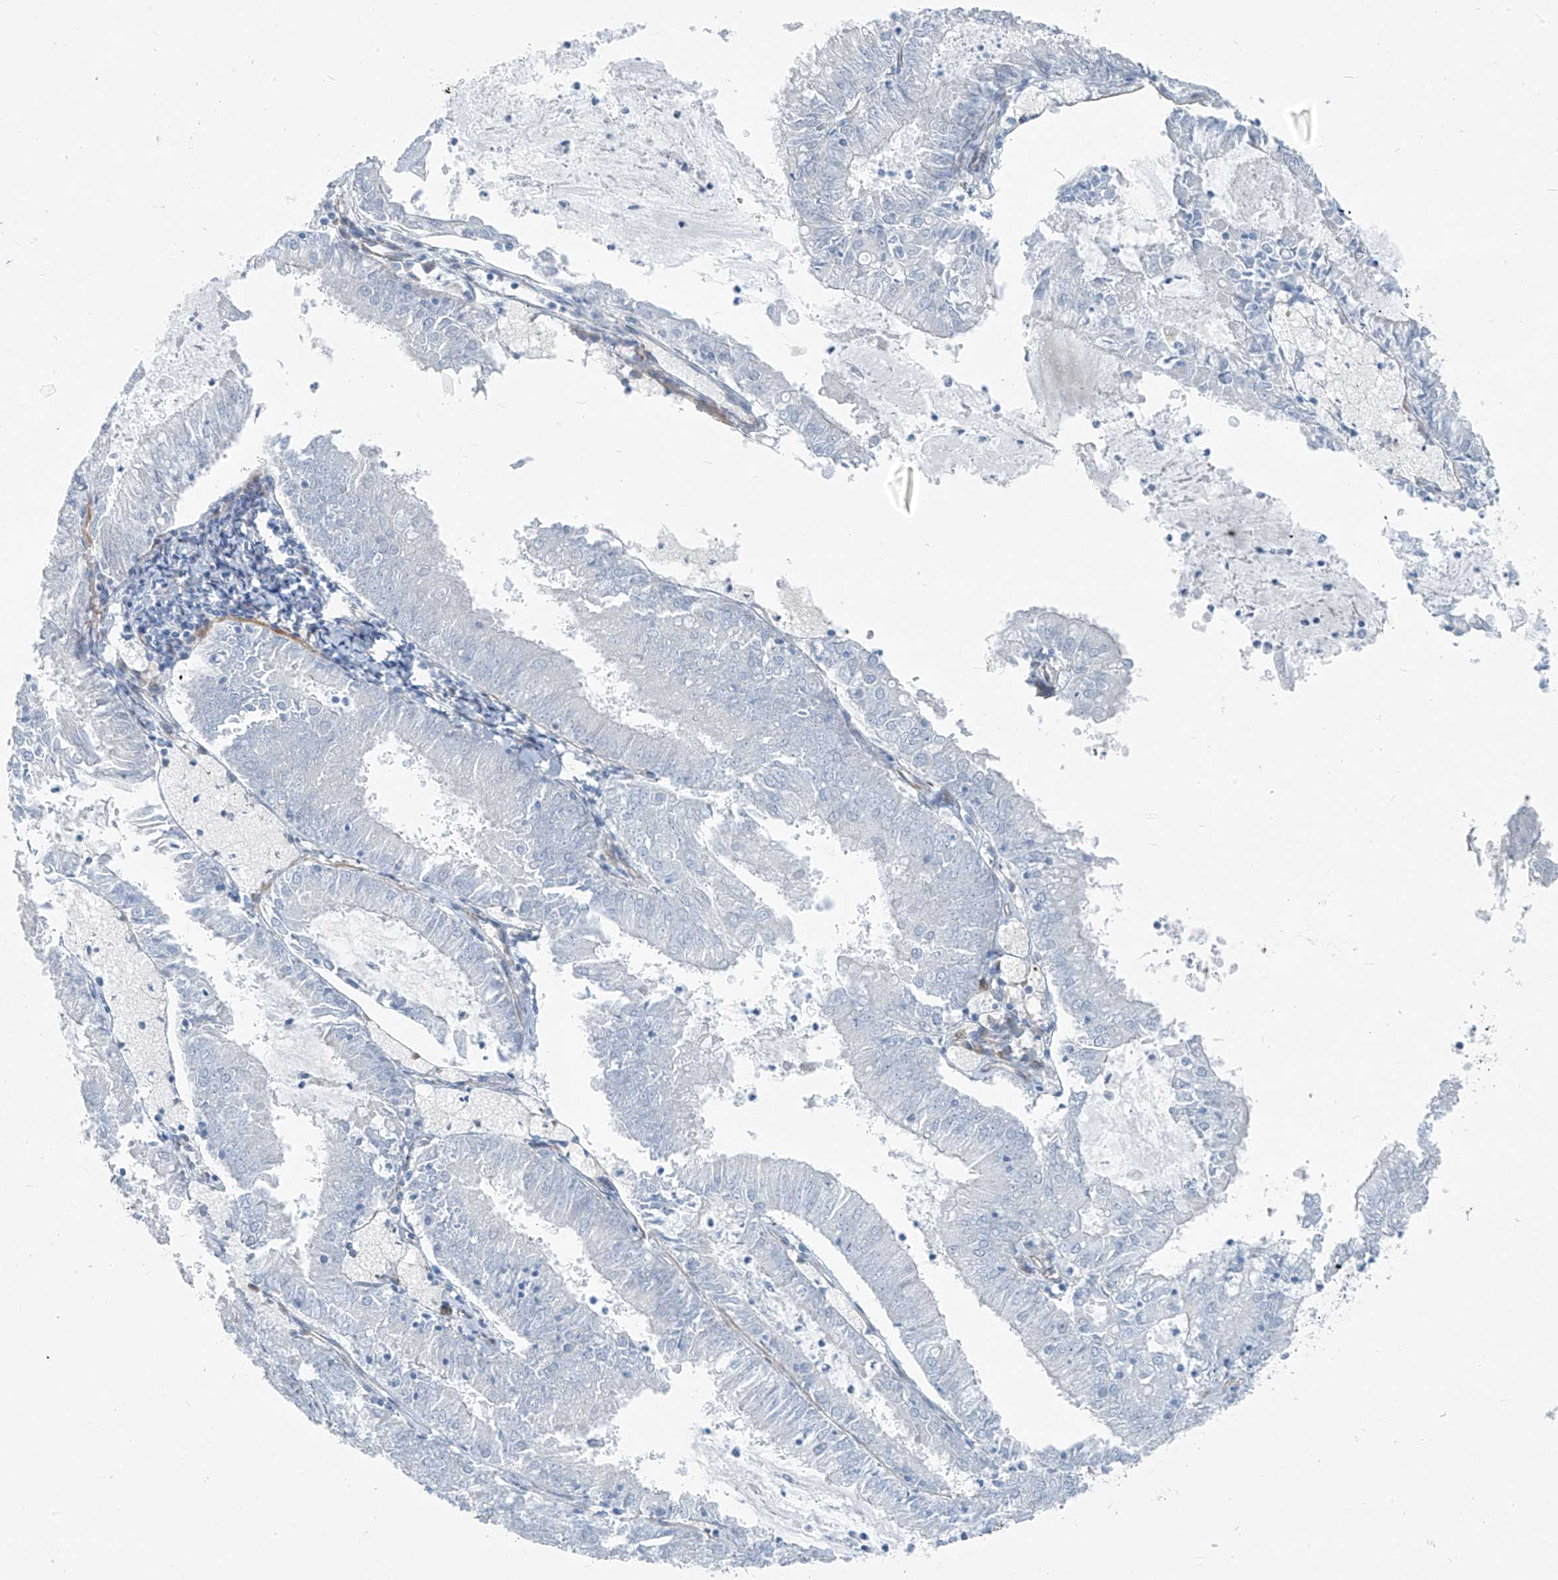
{"staining": {"intensity": "negative", "quantity": "none", "location": "none"}, "tissue": "endometrial cancer", "cell_type": "Tumor cells", "image_type": "cancer", "snomed": [{"axis": "morphology", "description": "Adenocarcinoma, NOS"}, {"axis": "topography", "description": "Endometrium"}], "caption": "Immunohistochemical staining of endometrial cancer displays no significant positivity in tumor cells.", "gene": "TNS2", "patient": {"sex": "female", "age": 57}}